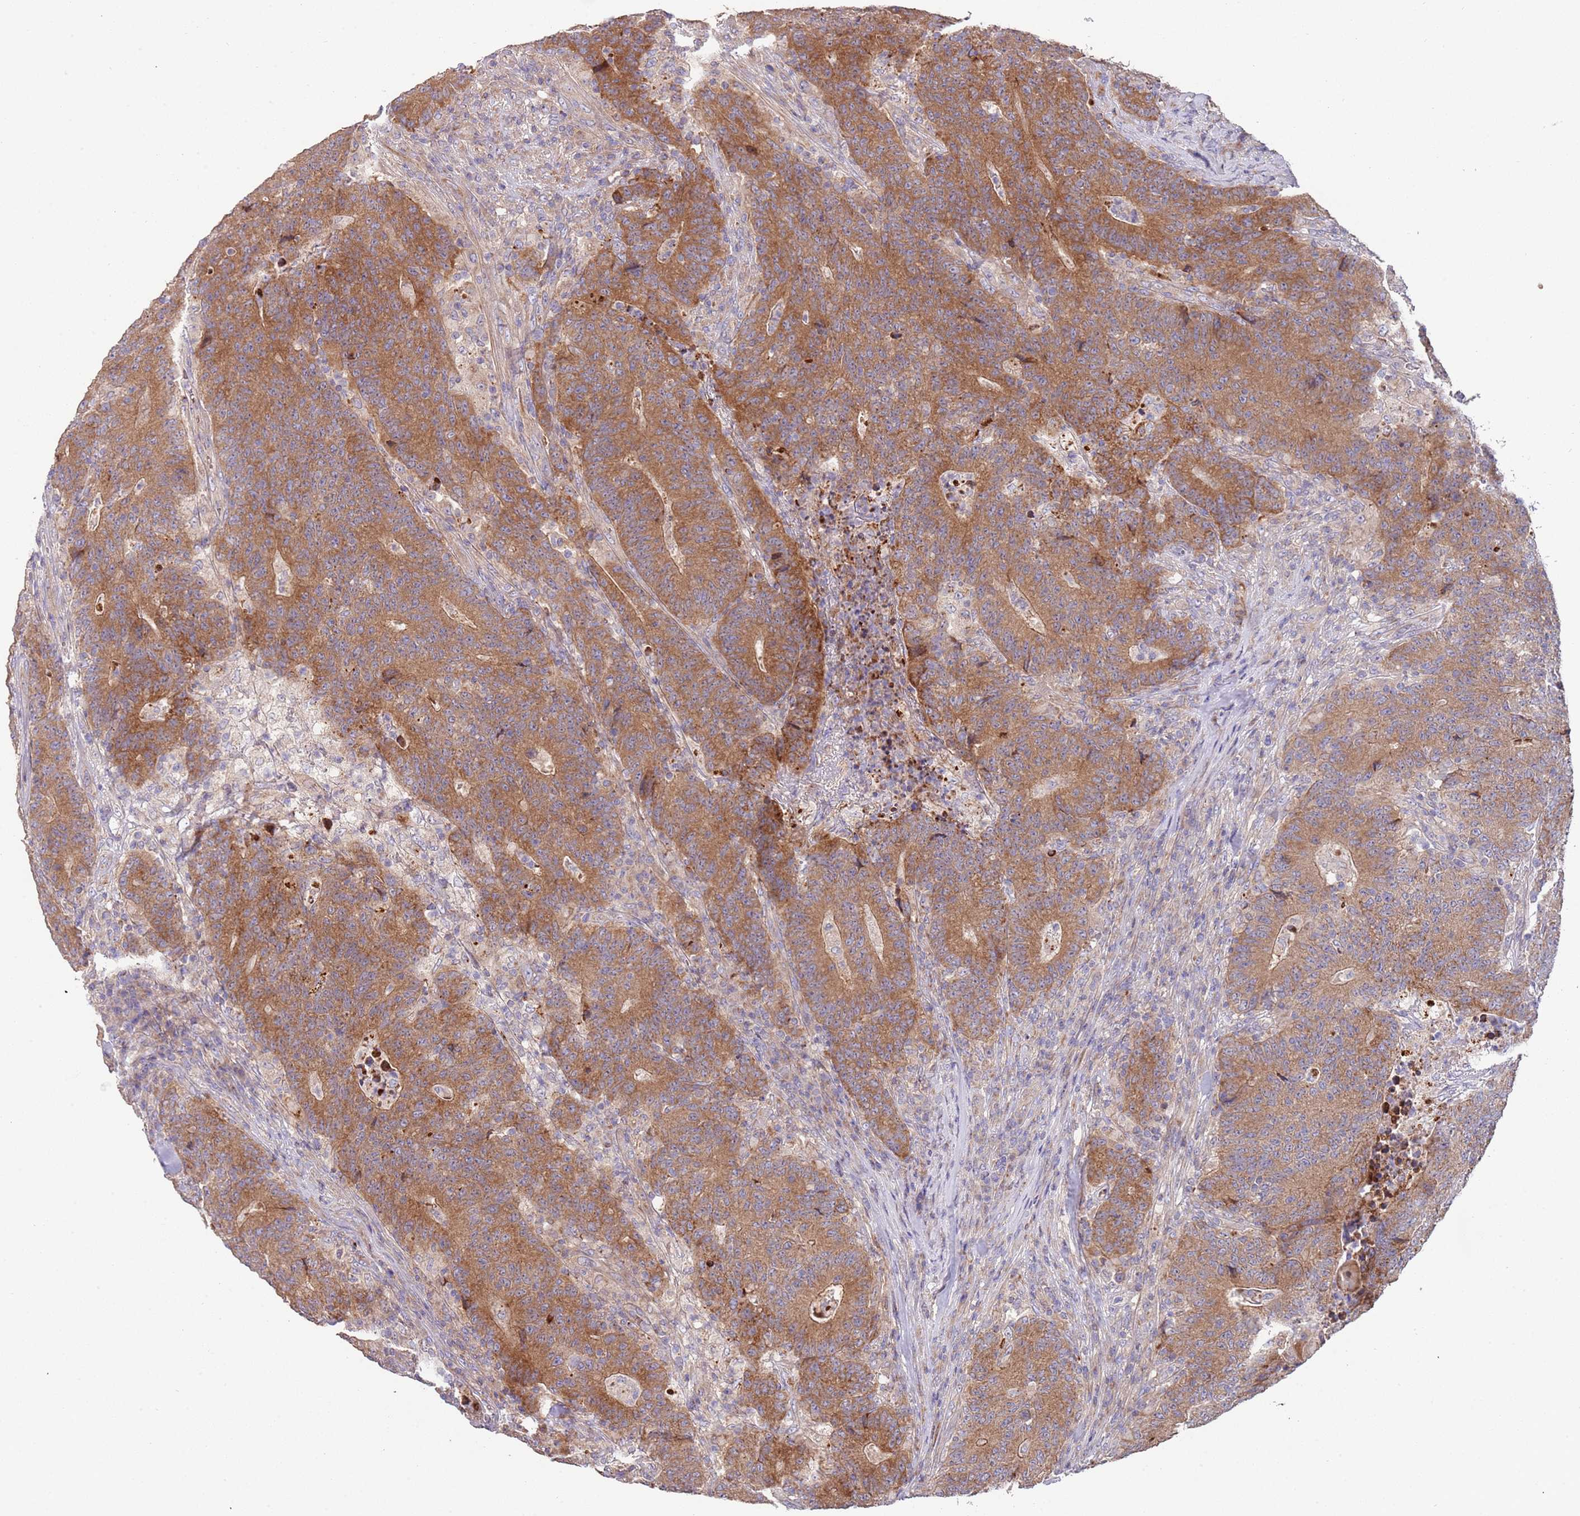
{"staining": {"intensity": "moderate", "quantity": ">75%", "location": "cytoplasmic/membranous"}, "tissue": "colorectal cancer", "cell_type": "Tumor cells", "image_type": "cancer", "snomed": [{"axis": "morphology", "description": "Adenocarcinoma, NOS"}, {"axis": "topography", "description": "Colon"}], "caption": "Protein staining exhibits moderate cytoplasmic/membranous staining in approximately >75% of tumor cells in colorectal cancer (adenocarcinoma).", "gene": "ABCC10", "patient": {"sex": "female", "age": 75}}